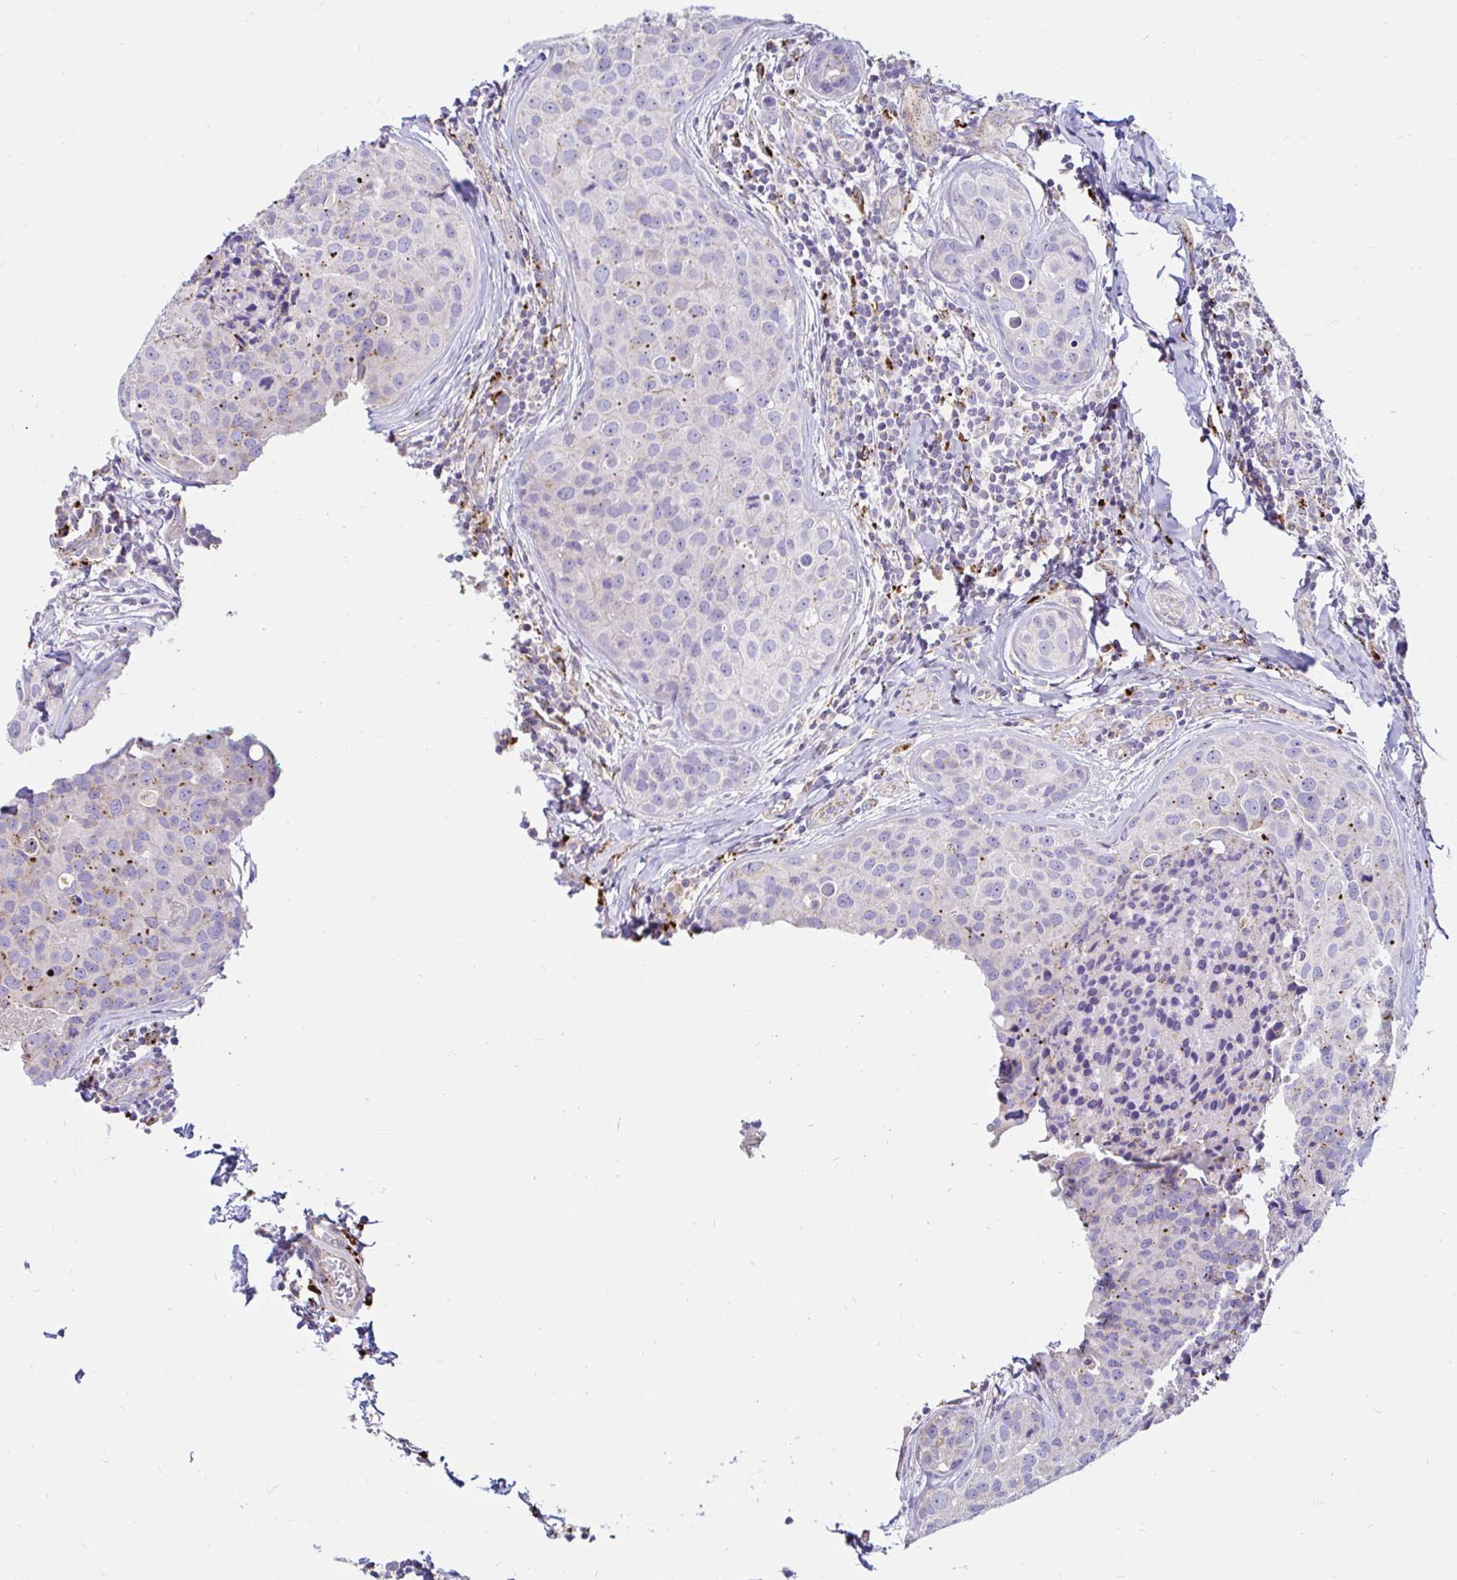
{"staining": {"intensity": "negative", "quantity": "none", "location": "none"}, "tissue": "breast cancer", "cell_type": "Tumor cells", "image_type": "cancer", "snomed": [{"axis": "morphology", "description": "Duct carcinoma"}, {"axis": "topography", "description": "Breast"}], "caption": "The micrograph displays no significant staining in tumor cells of breast cancer.", "gene": "FUCA1", "patient": {"sex": "female", "age": 24}}